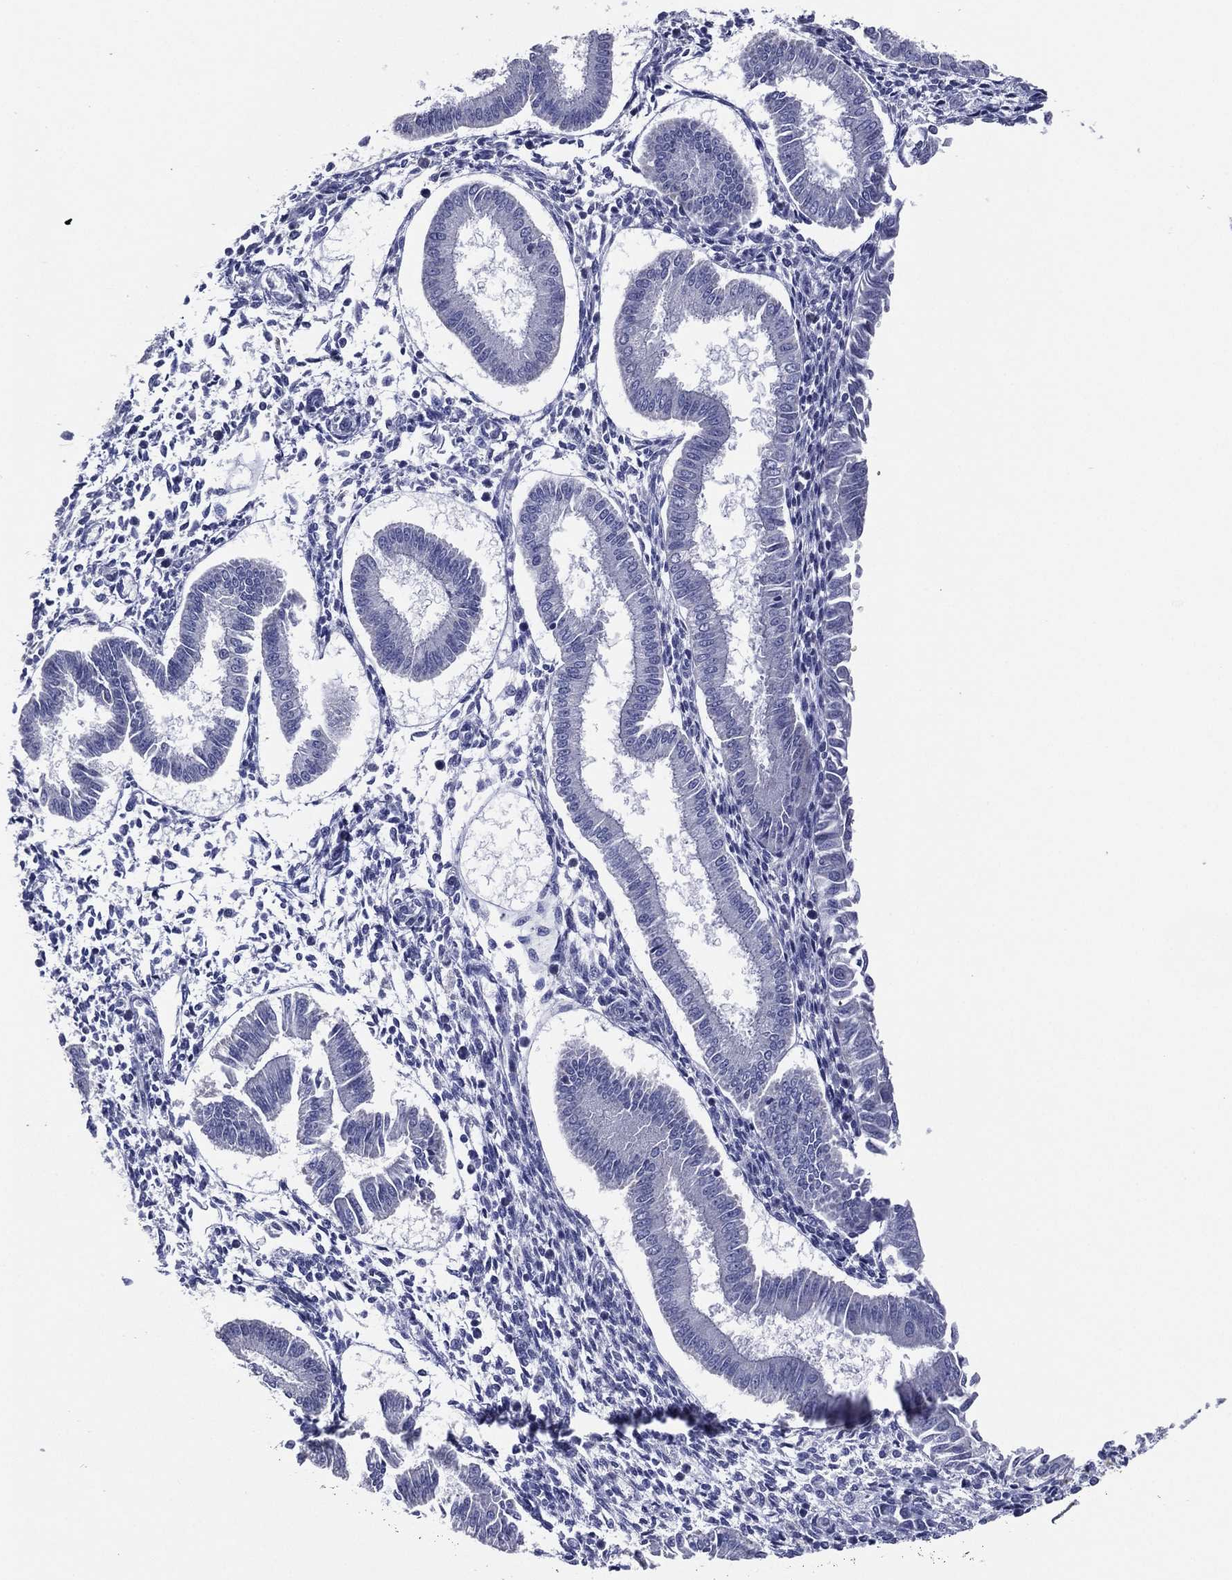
{"staining": {"intensity": "negative", "quantity": "none", "location": "none"}, "tissue": "endometrium", "cell_type": "Cells in endometrial stroma", "image_type": "normal", "snomed": [{"axis": "morphology", "description": "Normal tissue, NOS"}, {"axis": "topography", "description": "Endometrium"}], "caption": "DAB immunohistochemical staining of benign human endometrium demonstrates no significant positivity in cells in endometrial stroma. (Immunohistochemistry (ihc), brightfield microscopy, high magnification).", "gene": "SLC13A4", "patient": {"sex": "female", "age": 43}}